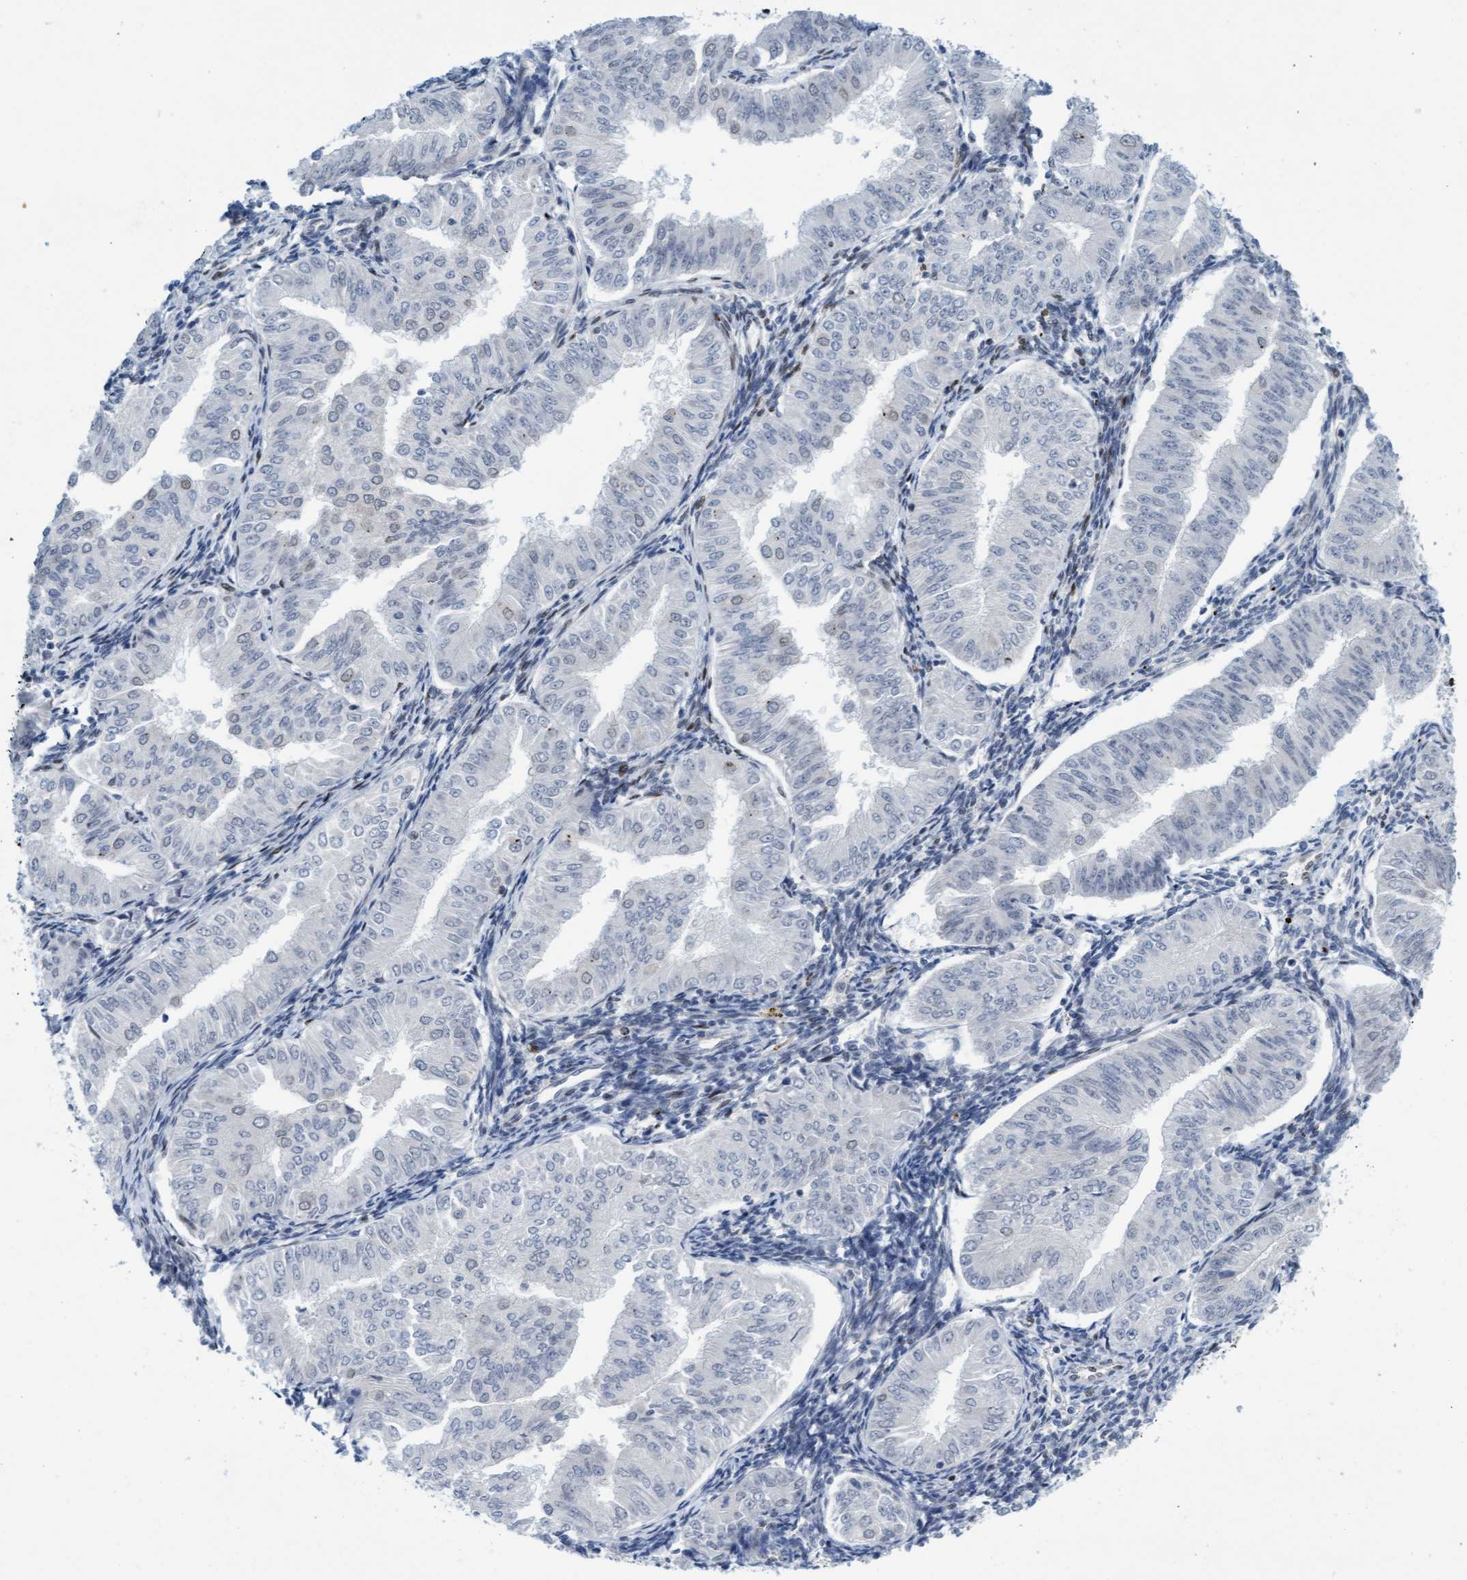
{"staining": {"intensity": "negative", "quantity": "none", "location": "none"}, "tissue": "endometrial cancer", "cell_type": "Tumor cells", "image_type": "cancer", "snomed": [{"axis": "morphology", "description": "Normal tissue, NOS"}, {"axis": "morphology", "description": "Adenocarcinoma, NOS"}, {"axis": "topography", "description": "Endometrium"}], "caption": "An image of human endometrial cancer (adenocarcinoma) is negative for staining in tumor cells.", "gene": "GLRX2", "patient": {"sex": "female", "age": 53}}